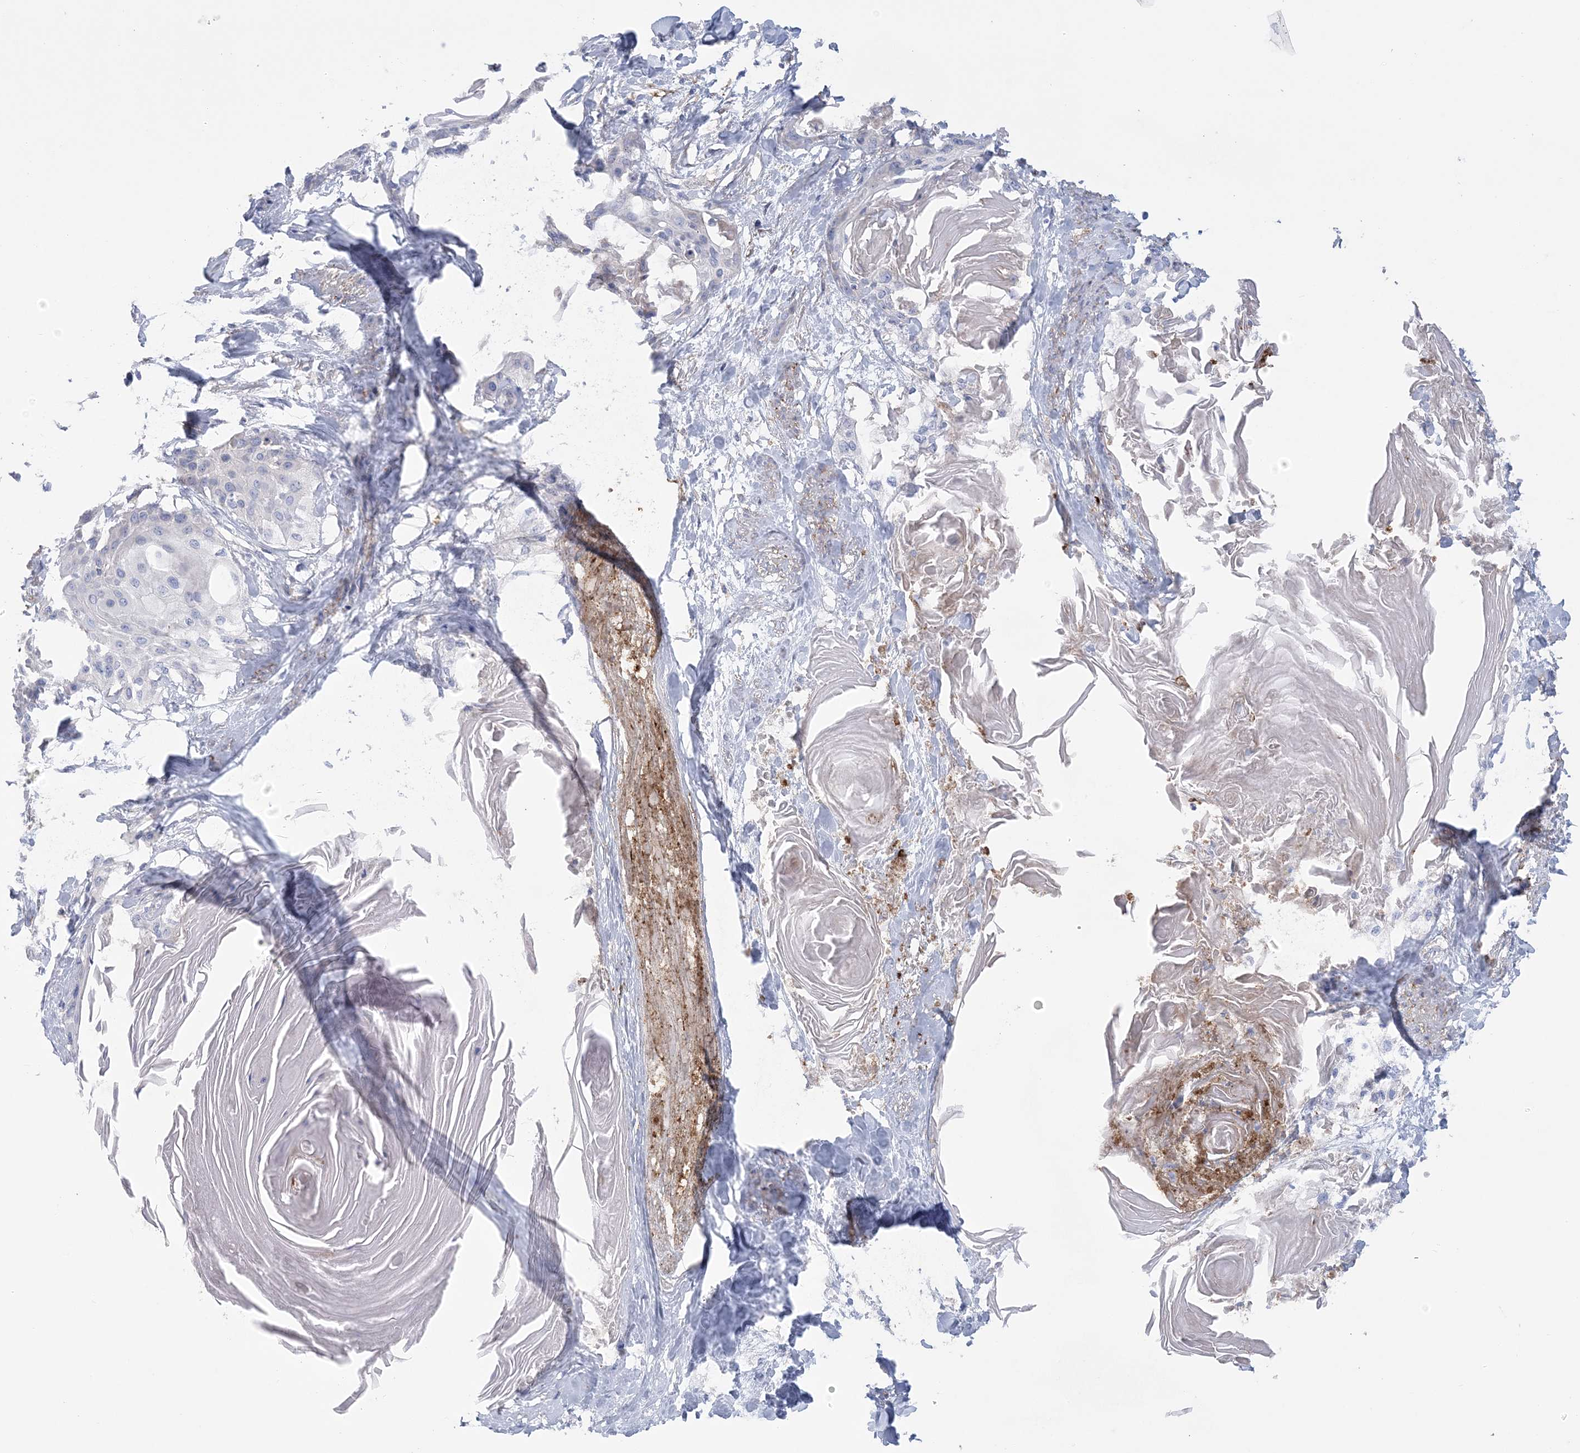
{"staining": {"intensity": "negative", "quantity": "none", "location": "none"}, "tissue": "cervical cancer", "cell_type": "Tumor cells", "image_type": "cancer", "snomed": [{"axis": "morphology", "description": "Squamous cell carcinoma, NOS"}, {"axis": "topography", "description": "Cervix"}], "caption": "The image exhibits no significant positivity in tumor cells of cervical cancer (squamous cell carcinoma). (DAB (3,3'-diaminobenzidine) immunohistochemistry visualized using brightfield microscopy, high magnification).", "gene": "ARSJ", "patient": {"sex": "female", "age": 57}}